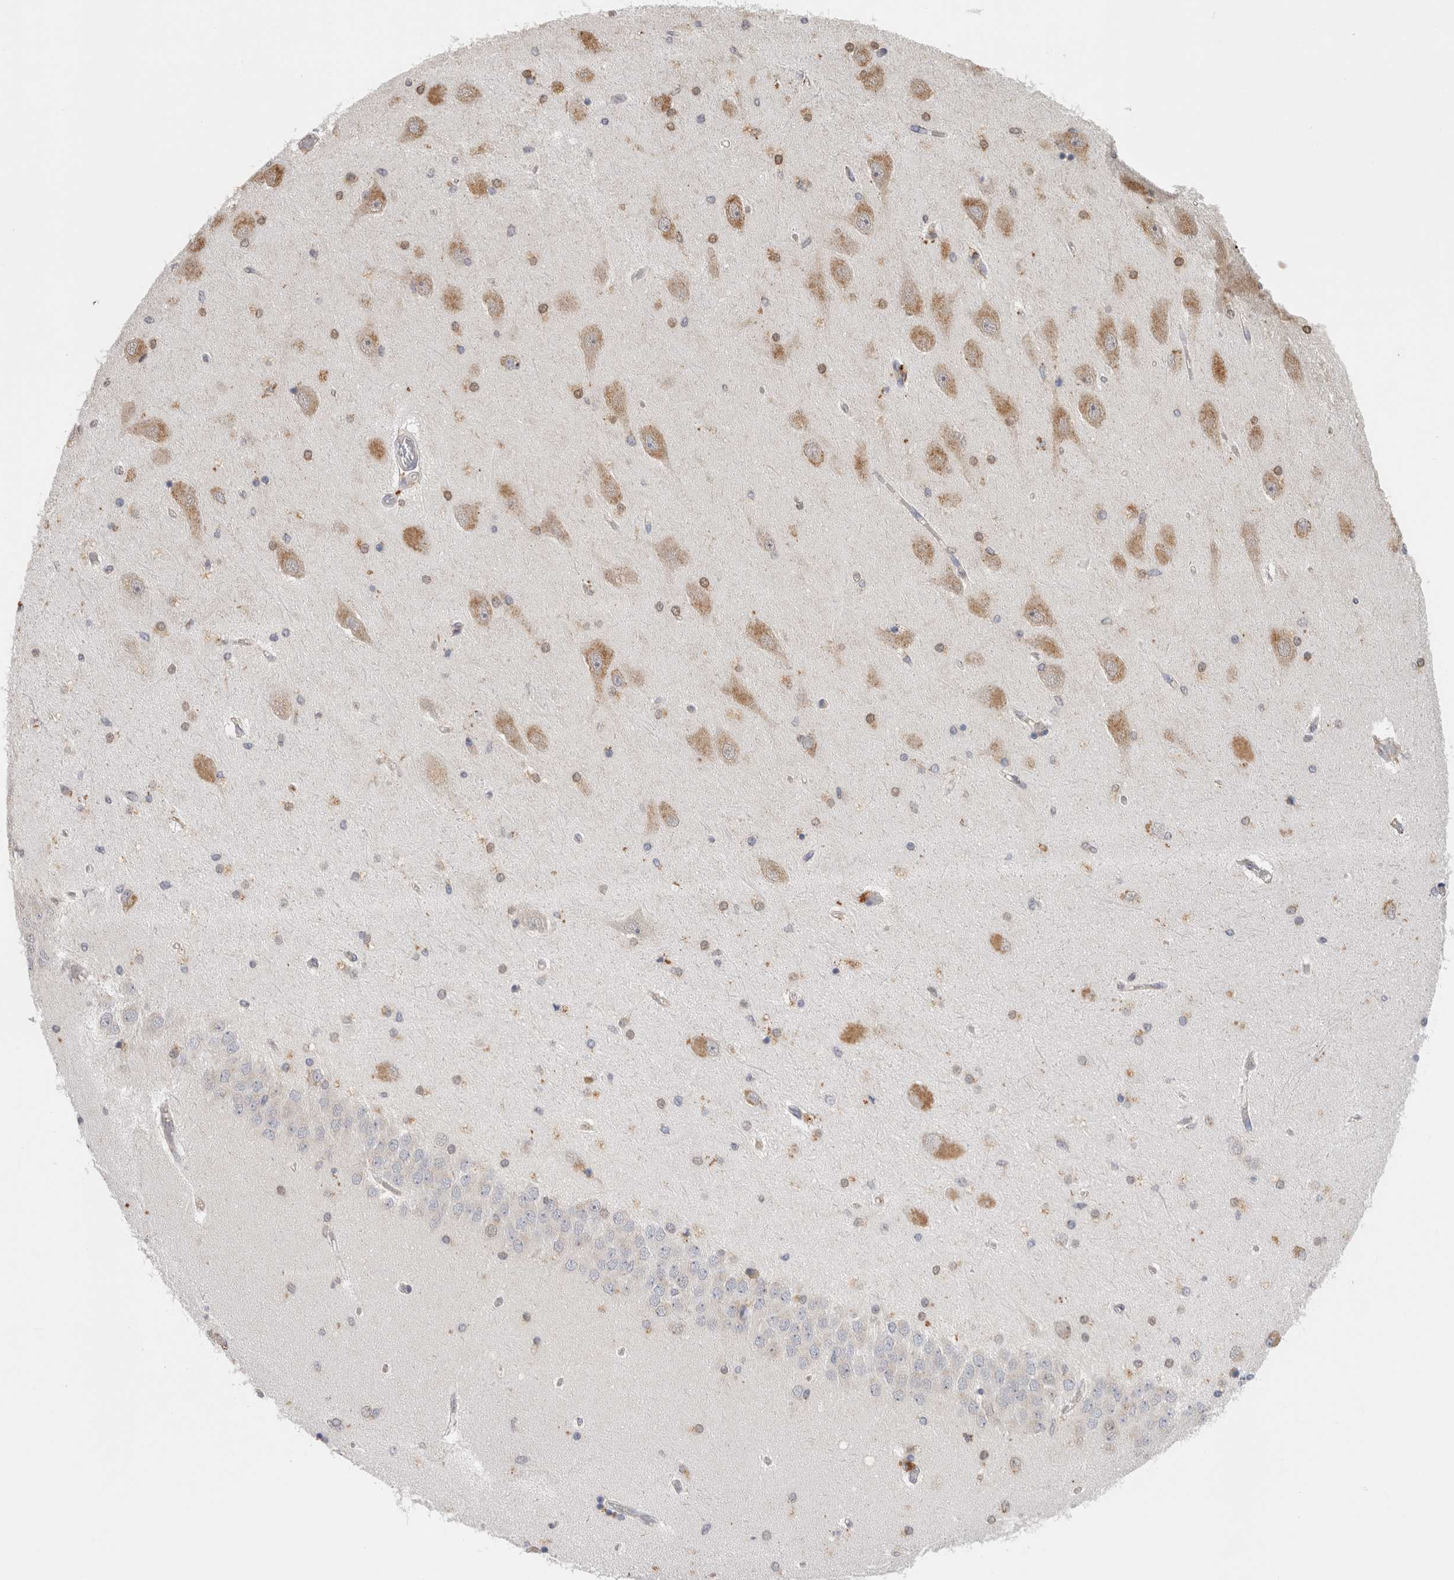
{"staining": {"intensity": "moderate", "quantity": "<25%", "location": "cytoplasmic/membranous"}, "tissue": "hippocampus", "cell_type": "Glial cells", "image_type": "normal", "snomed": [{"axis": "morphology", "description": "Normal tissue, NOS"}, {"axis": "topography", "description": "Hippocampus"}], "caption": "Immunohistochemistry (IHC) histopathology image of benign hippocampus: hippocampus stained using immunohistochemistry (IHC) shows low levels of moderate protein expression localized specifically in the cytoplasmic/membranous of glial cells, appearing as a cytoplasmic/membranous brown color.", "gene": "GNS", "patient": {"sex": "female", "age": 54}}